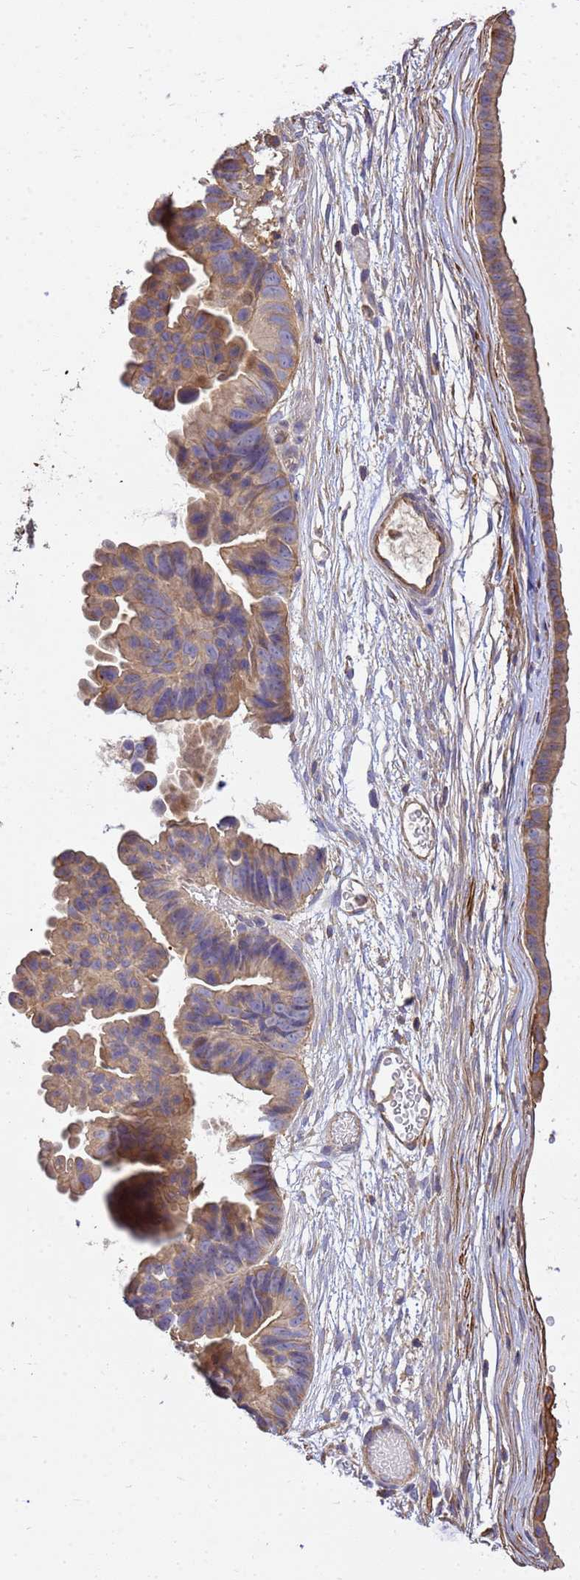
{"staining": {"intensity": "moderate", "quantity": ">75%", "location": "cytoplasmic/membranous"}, "tissue": "ovarian cancer", "cell_type": "Tumor cells", "image_type": "cancer", "snomed": [{"axis": "morphology", "description": "Cystadenocarcinoma, mucinous, NOS"}, {"axis": "topography", "description": "Ovary"}], "caption": "A brown stain highlights moderate cytoplasmic/membranous staining of a protein in human ovarian mucinous cystadenocarcinoma tumor cells. The protein is shown in brown color, while the nuclei are stained blue.", "gene": "WDR64", "patient": {"sex": "female", "age": 61}}